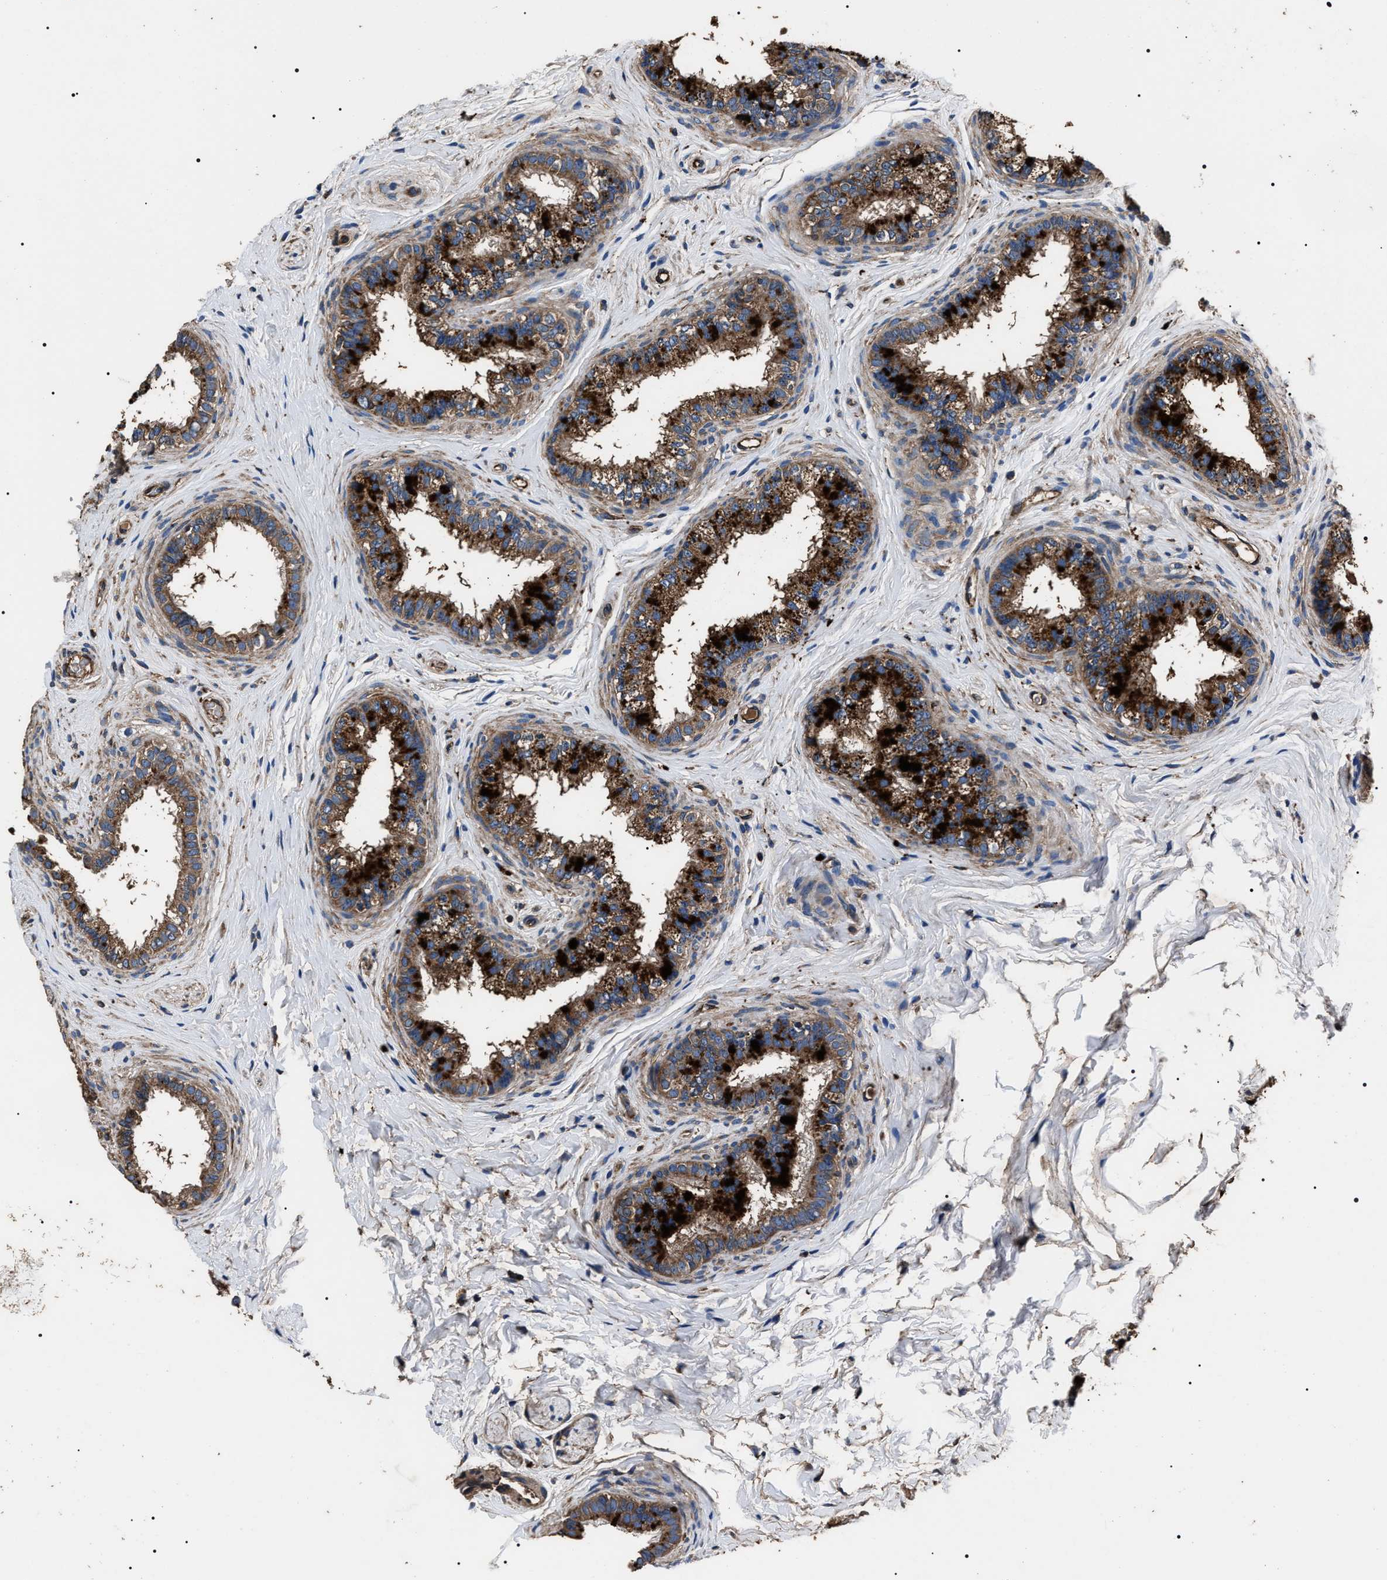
{"staining": {"intensity": "strong", "quantity": "25%-75%", "location": "cytoplasmic/membranous"}, "tissue": "epididymis", "cell_type": "Glandular cells", "image_type": "normal", "snomed": [{"axis": "morphology", "description": "Normal tissue, NOS"}, {"axis": "topography", "description": "Testis"}, {"axis": "topography", "description": "Epididymis"}], "caption": "This histopathology image shows immunohistochemistry (IHC) staining of unremarkable human epididymis, with high strong cytoplasmic/membranous expression in approximately 25%-75% of glandular cells.", "gene": "HSCB", "patient": {"sex": "male", "age": 36}}